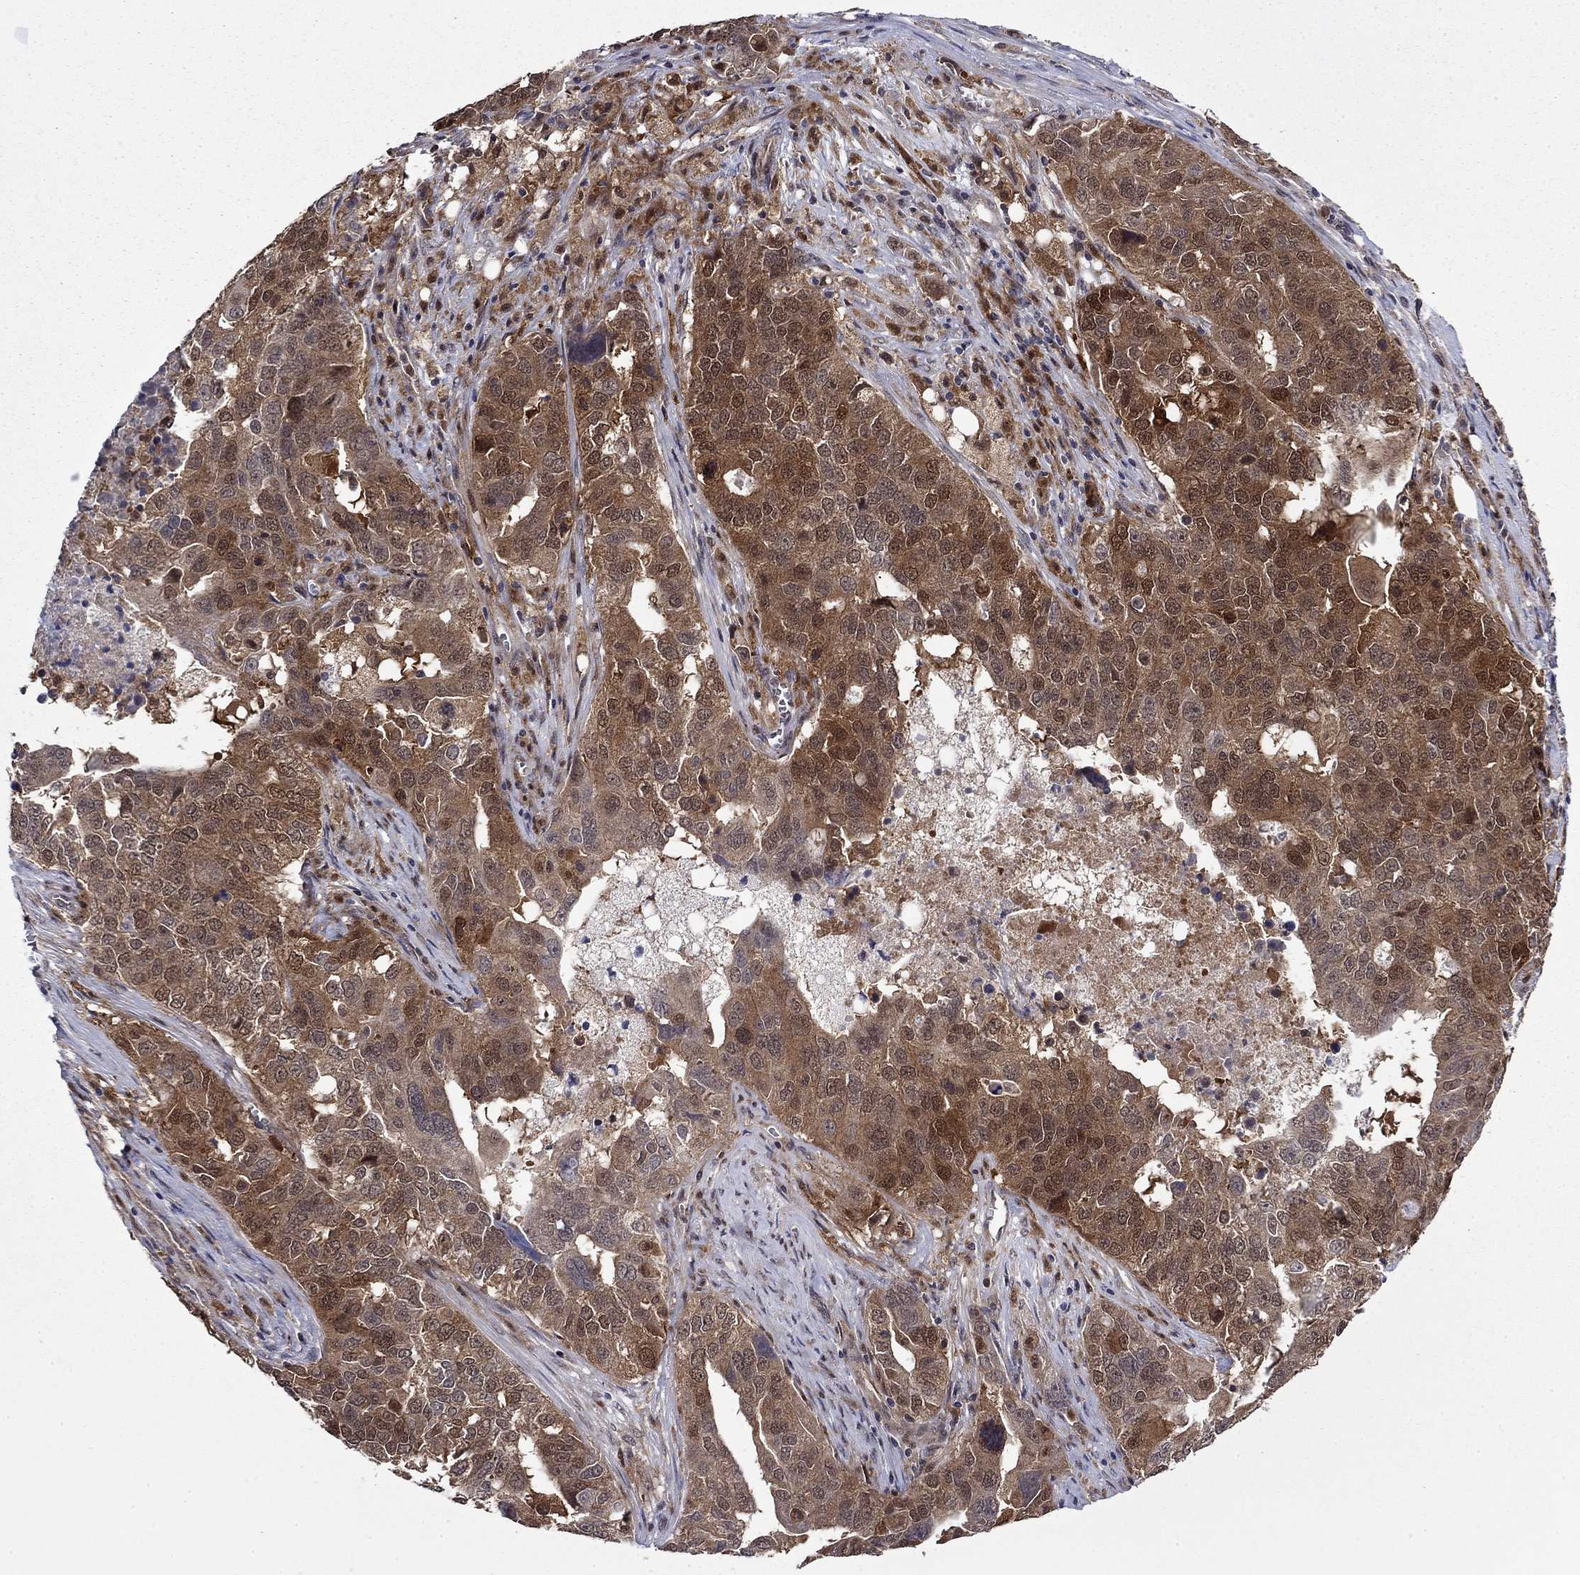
{"staining": {"intensity": "moderate", "quantity": ">75%", "location": "cytoplasmic/membranous"}, "tissue": "ovarian cancer", "cell_type": "Tumor cells", "image_type": "cancer", "snomed": [{"axis": "morphology", "description": "Carcinoma, endometroid"}, {"axis": "topography", "description": "Soft tissue"}, {"axis": "topography", "description": "Ovary"}], "caption": "Tumor cells reveal medium levels of moderate cytoplasmic/membranous staining in approximately >75% of cells in human ovarian cancer.", "gene": "TPMT", "patient": {"sex": "female", "age": 52}}